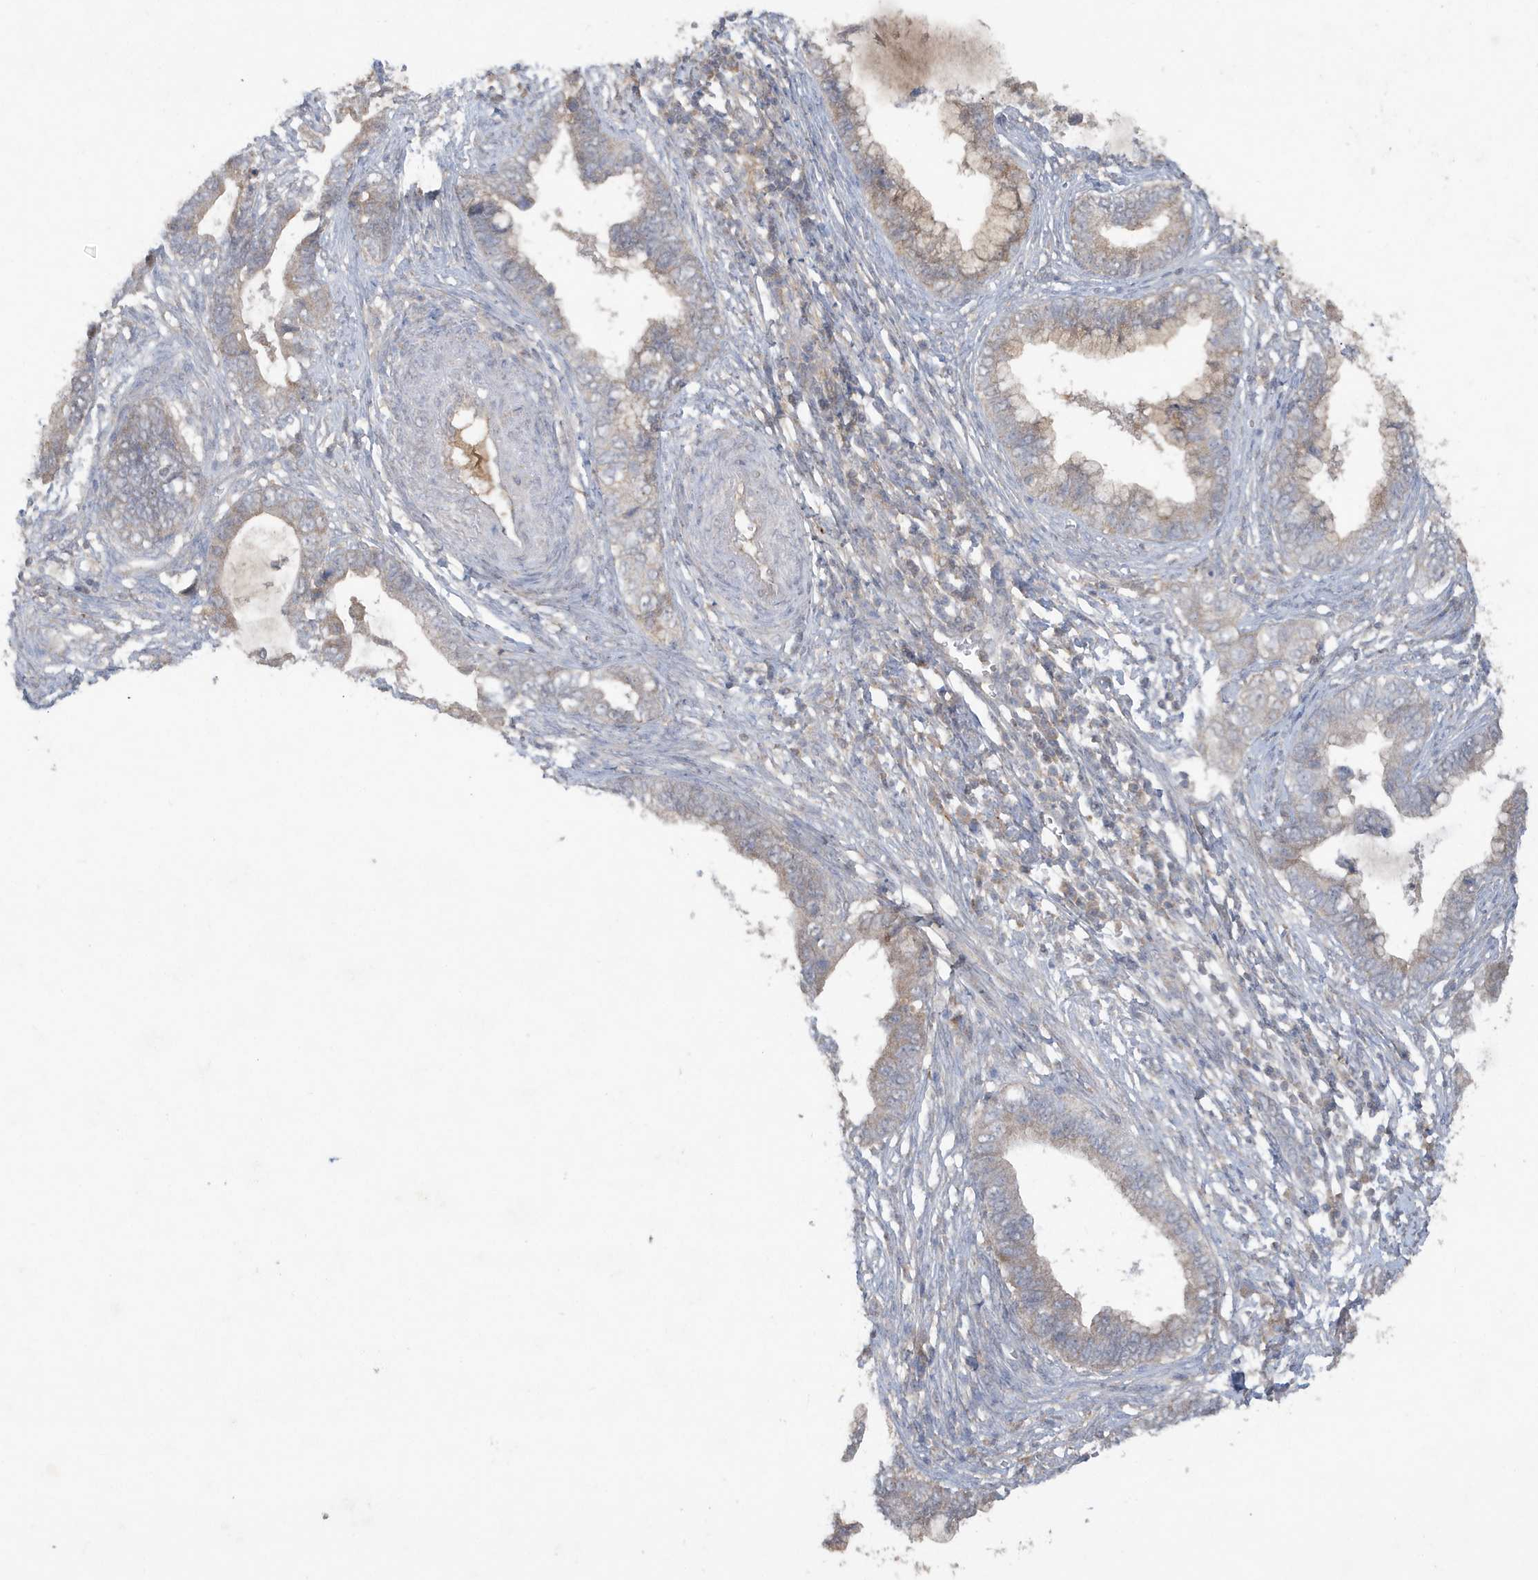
{"staining": {"intensity": "weak", "quantity": ">75%", "location": "cytoplasmic/membranous"}, "tissue": "cervical cancer", "cell_type": "Tumor cells", "image_type": "cancer", "snomed": [{"axis": "morphology", "description": "Adenocarcinoma, NOS"}, {"axis": "topography", "description": "Cervix"}], "caption": "This histopathology image shows cervical cancer (adenocarcinoma) stained with IHC to label a protein in brown. The cytoplasmic/membranous of tumor cells show weak positivity for the protein. Nuclei are counter-stained blue.", "gene": "C1RL", "patient": {"sex": "female", "age": 44}}